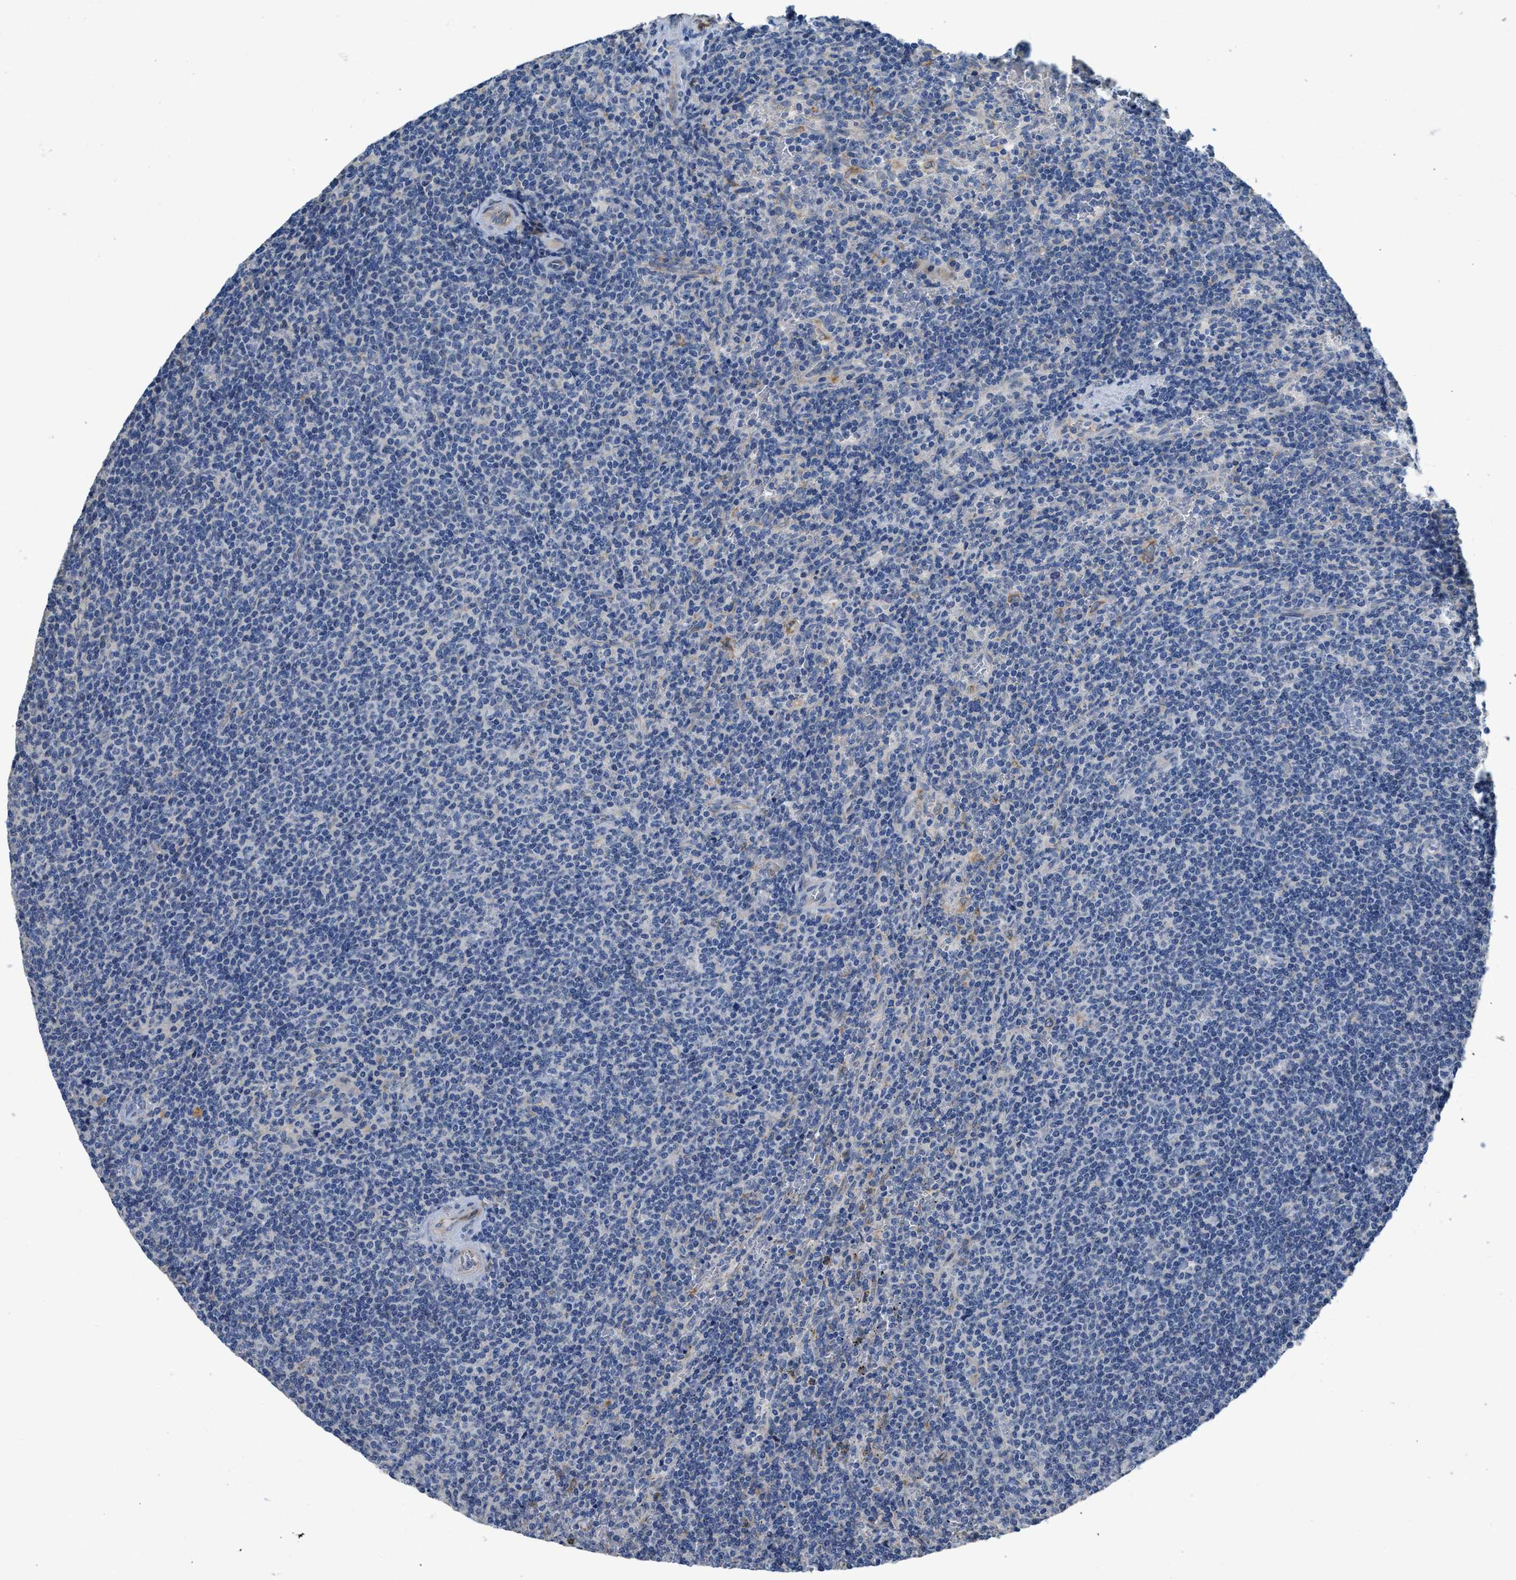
{"staining": {"intensity": "negative", "quantity": "none", "location": "none"}, "tissue": "lymphoma", "cell_type": "Tumor cells", "image_type": "cancer", "snomed": [{"axis": "morphology", "description": "Malignant lymphoma, non-Hodgkin's type, Low grade"}, {"axis": "topography", "description": "Spleen"}], "caption": "Lymphoma stained for a protein using IHC shows no expression tumor cells.", "gene": "GGCX", "patient": {"sex": "female", "age": 50}}